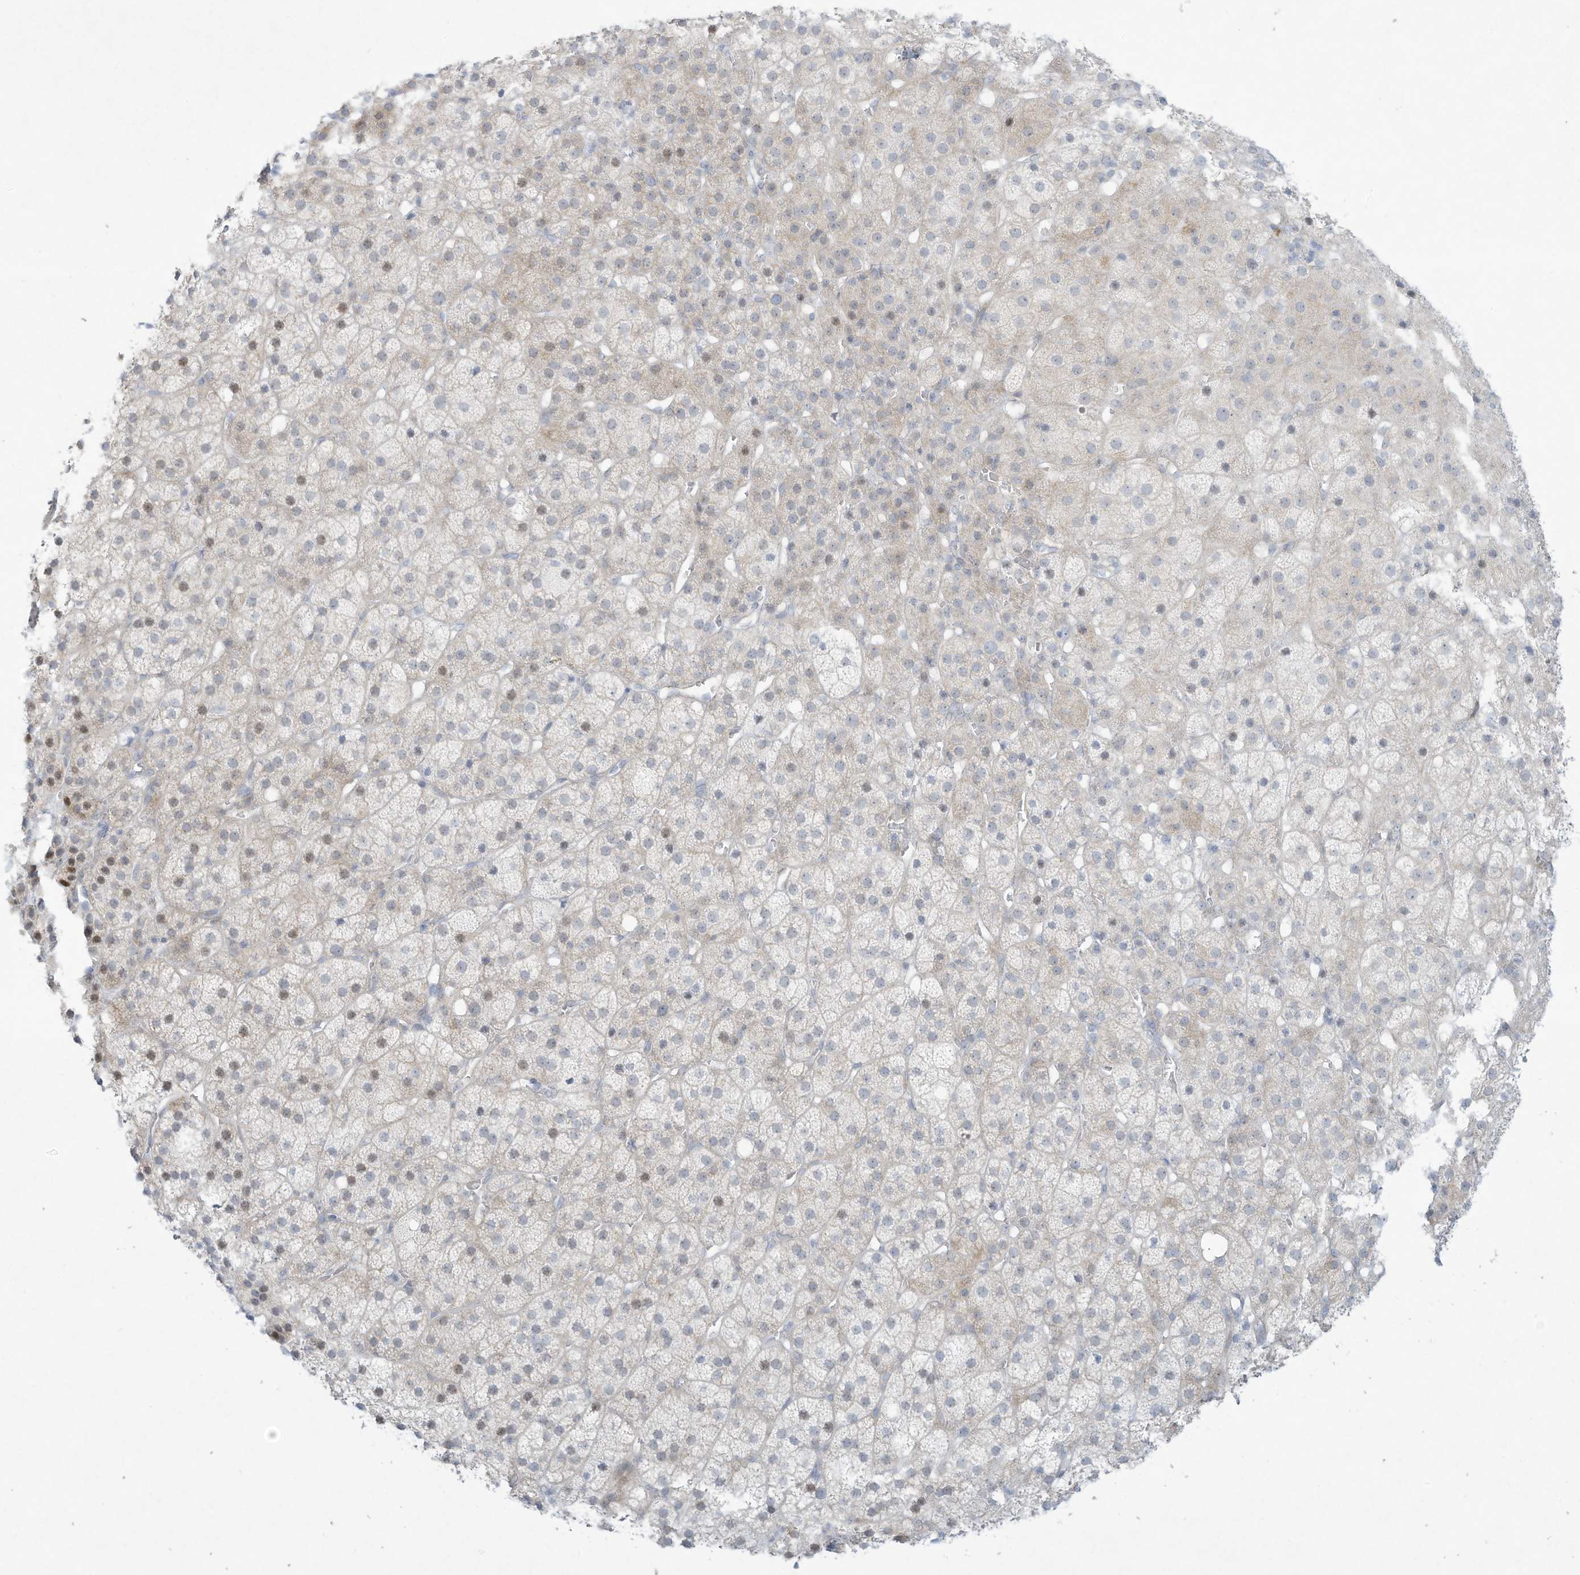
{"staining": {"intensity": "weak", "quantity": "<25%", "location": "nuclear"}, "tissue": "adrenal gland", "cell_type": "Glandular cells", "image_type": "normal", "snomed": [{"axis": "morphology", "description": "Normal tissue, NOS"}, {"axis": "topography", "description": "Adrenal gland"}], "caption": "Photomicrograph shows no protein positivity in glandular cells of benign adrenal gland. (DAB (3,3'-diaminobenzidine) immunohistochemistry (IHC), high magnification).", "gene": "PAX6", "patient": {"sex": "female", "age": 57}}